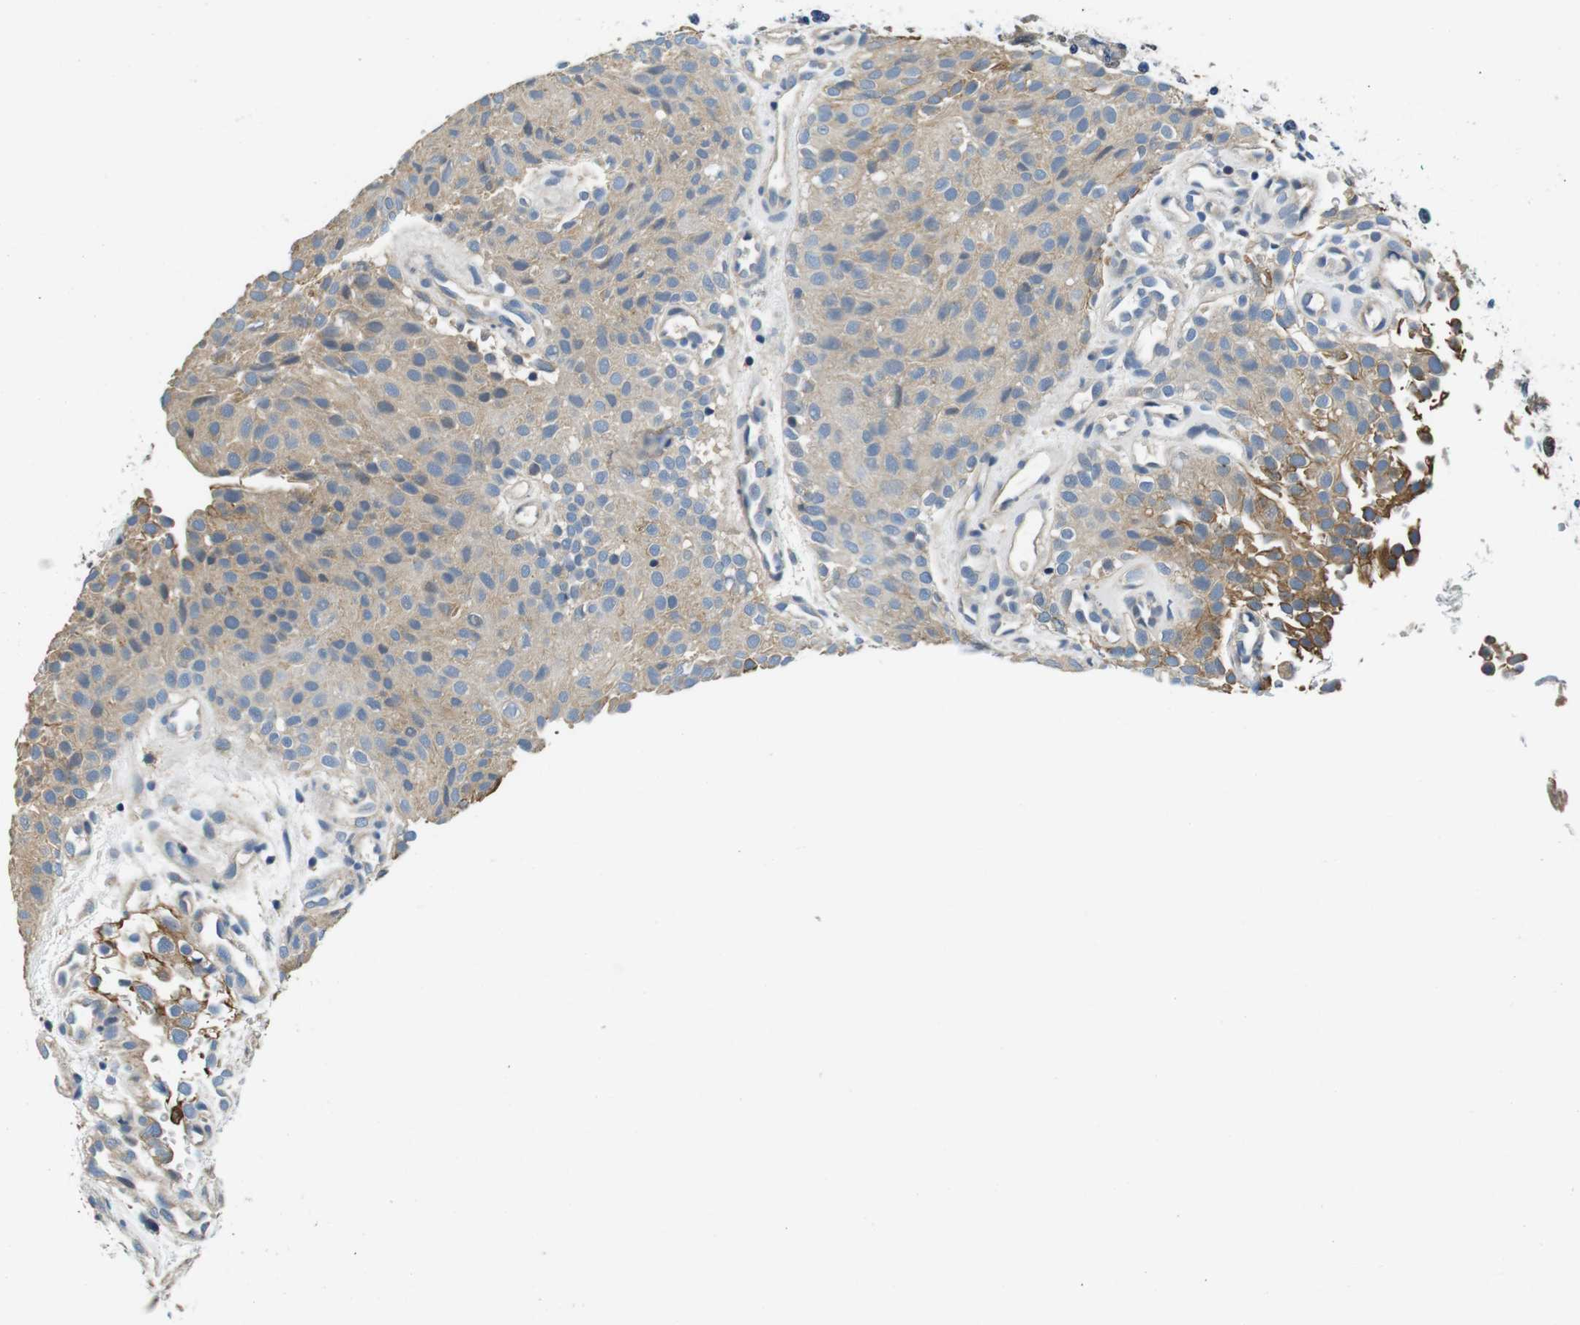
{"staining": {"intensity": "weak", "quantity": ">75%", "location": "cytoplasmic/membranous"}, "tissue": "urothelial cancer", "cell_type": "Tumor cells", "image_type": "cancer", "snomed": [{"axis": "morphology", "description": "Urothelial carcinoma, Low grade"}, {"axis": "topography", "description": "Urinary bladder"}], "caption": "High-power microscopy captured an IHC photomicrograph of low-grade urothelial carcinoma, revealing weak cytoplasmic/membranous positivity in about >75% of tumor cells.", "gene": "DTNA", "patient": {"sex": "male", "age": 78}}